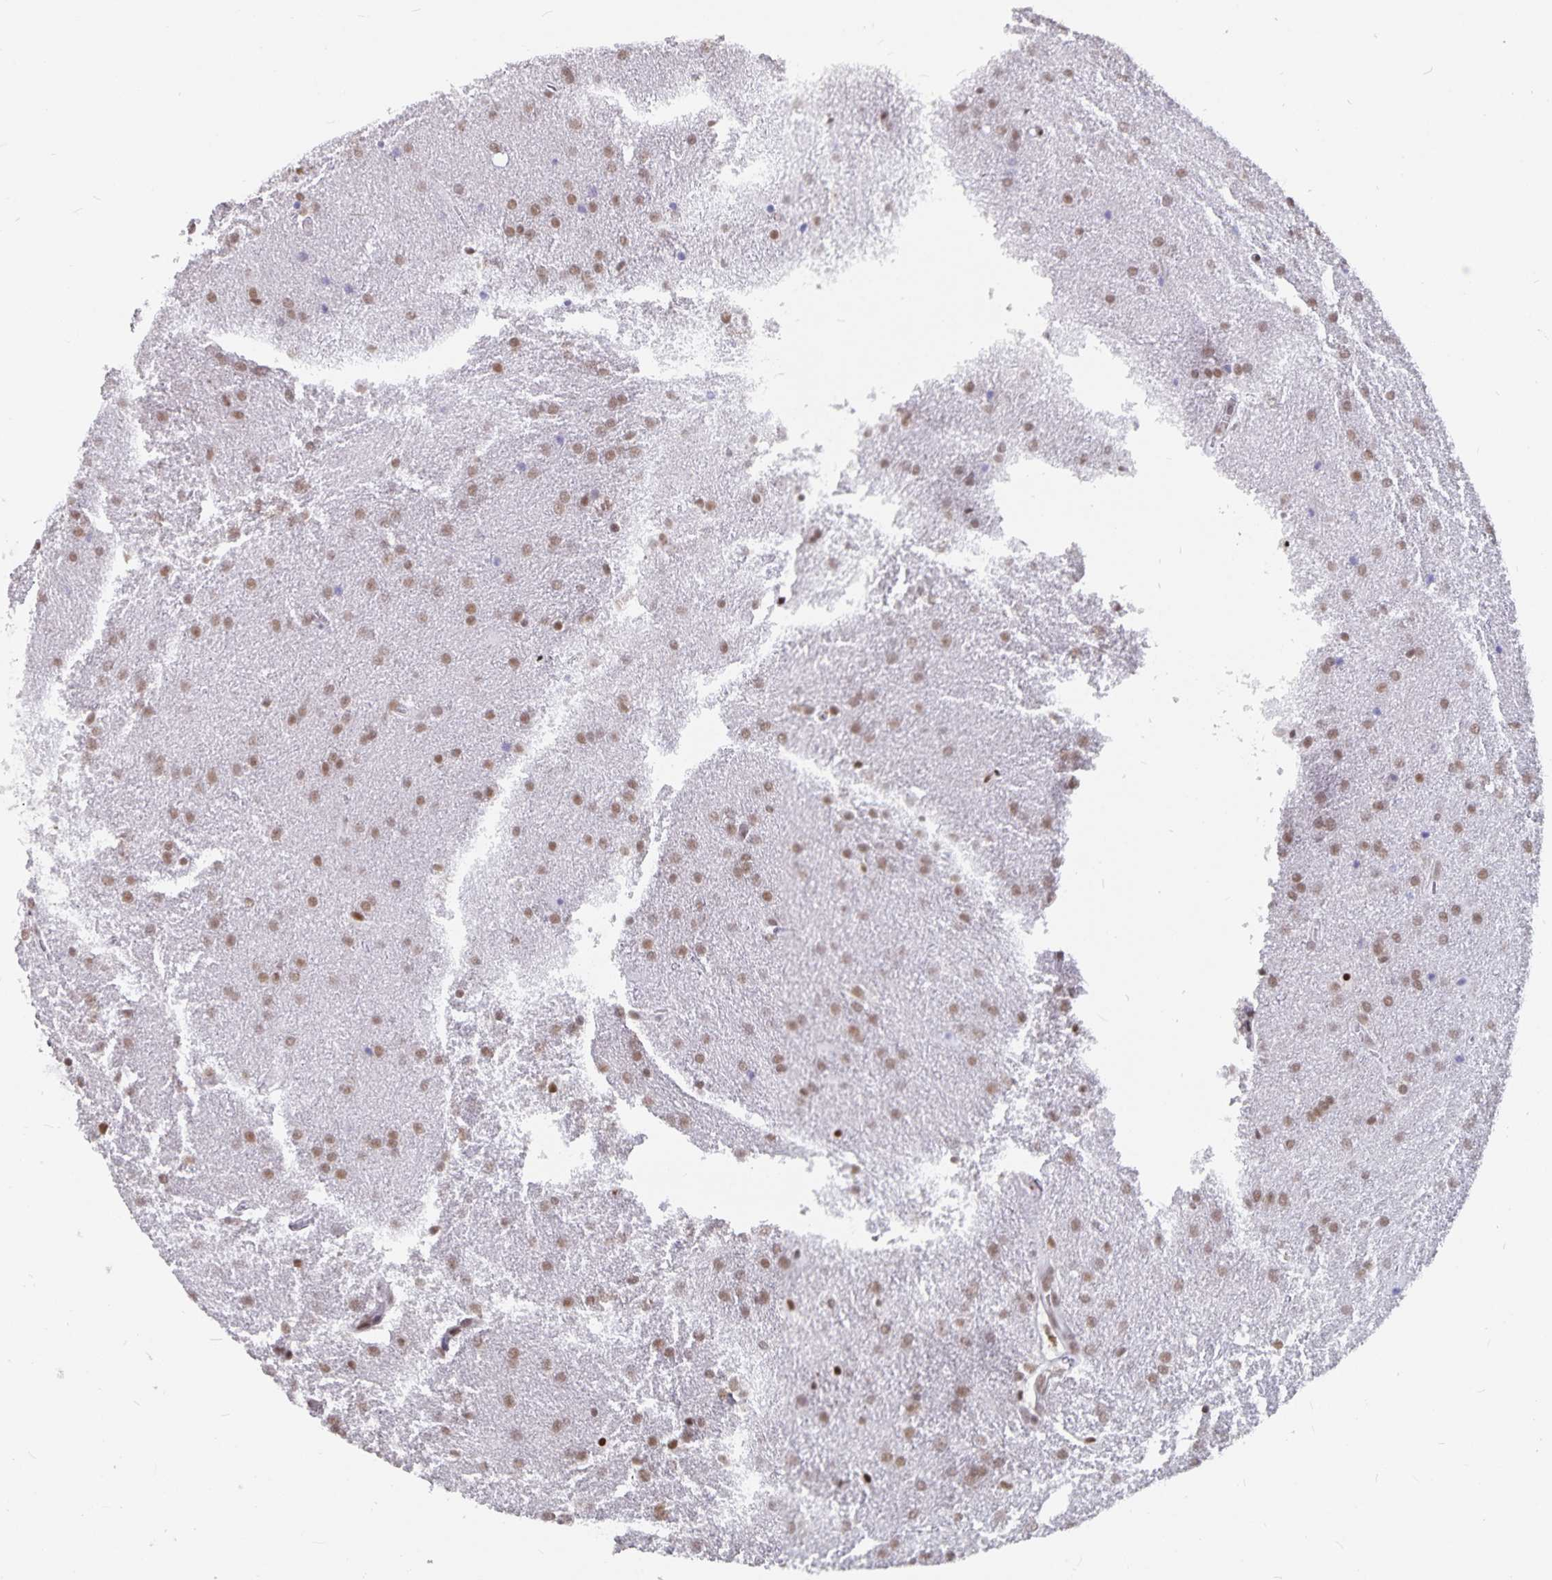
{"staining": {"intensity": "moderate", "quantity": ">75%", "location": "nuclear"}, "tissue": "glioma", "cell_type": "Tumor cells", "image_type": "cancer", "snomed": [{"axis": "morphology", "description": "Glioma, malignant, Low grade"}, {"axis": "topography", "description": "Brain"}], "caption": "Glioma stained for a protein shows moderate nuclear positivity in tumor cells.", "gene": "PBX2", "patient": {"sex": "female", "age": 32}}